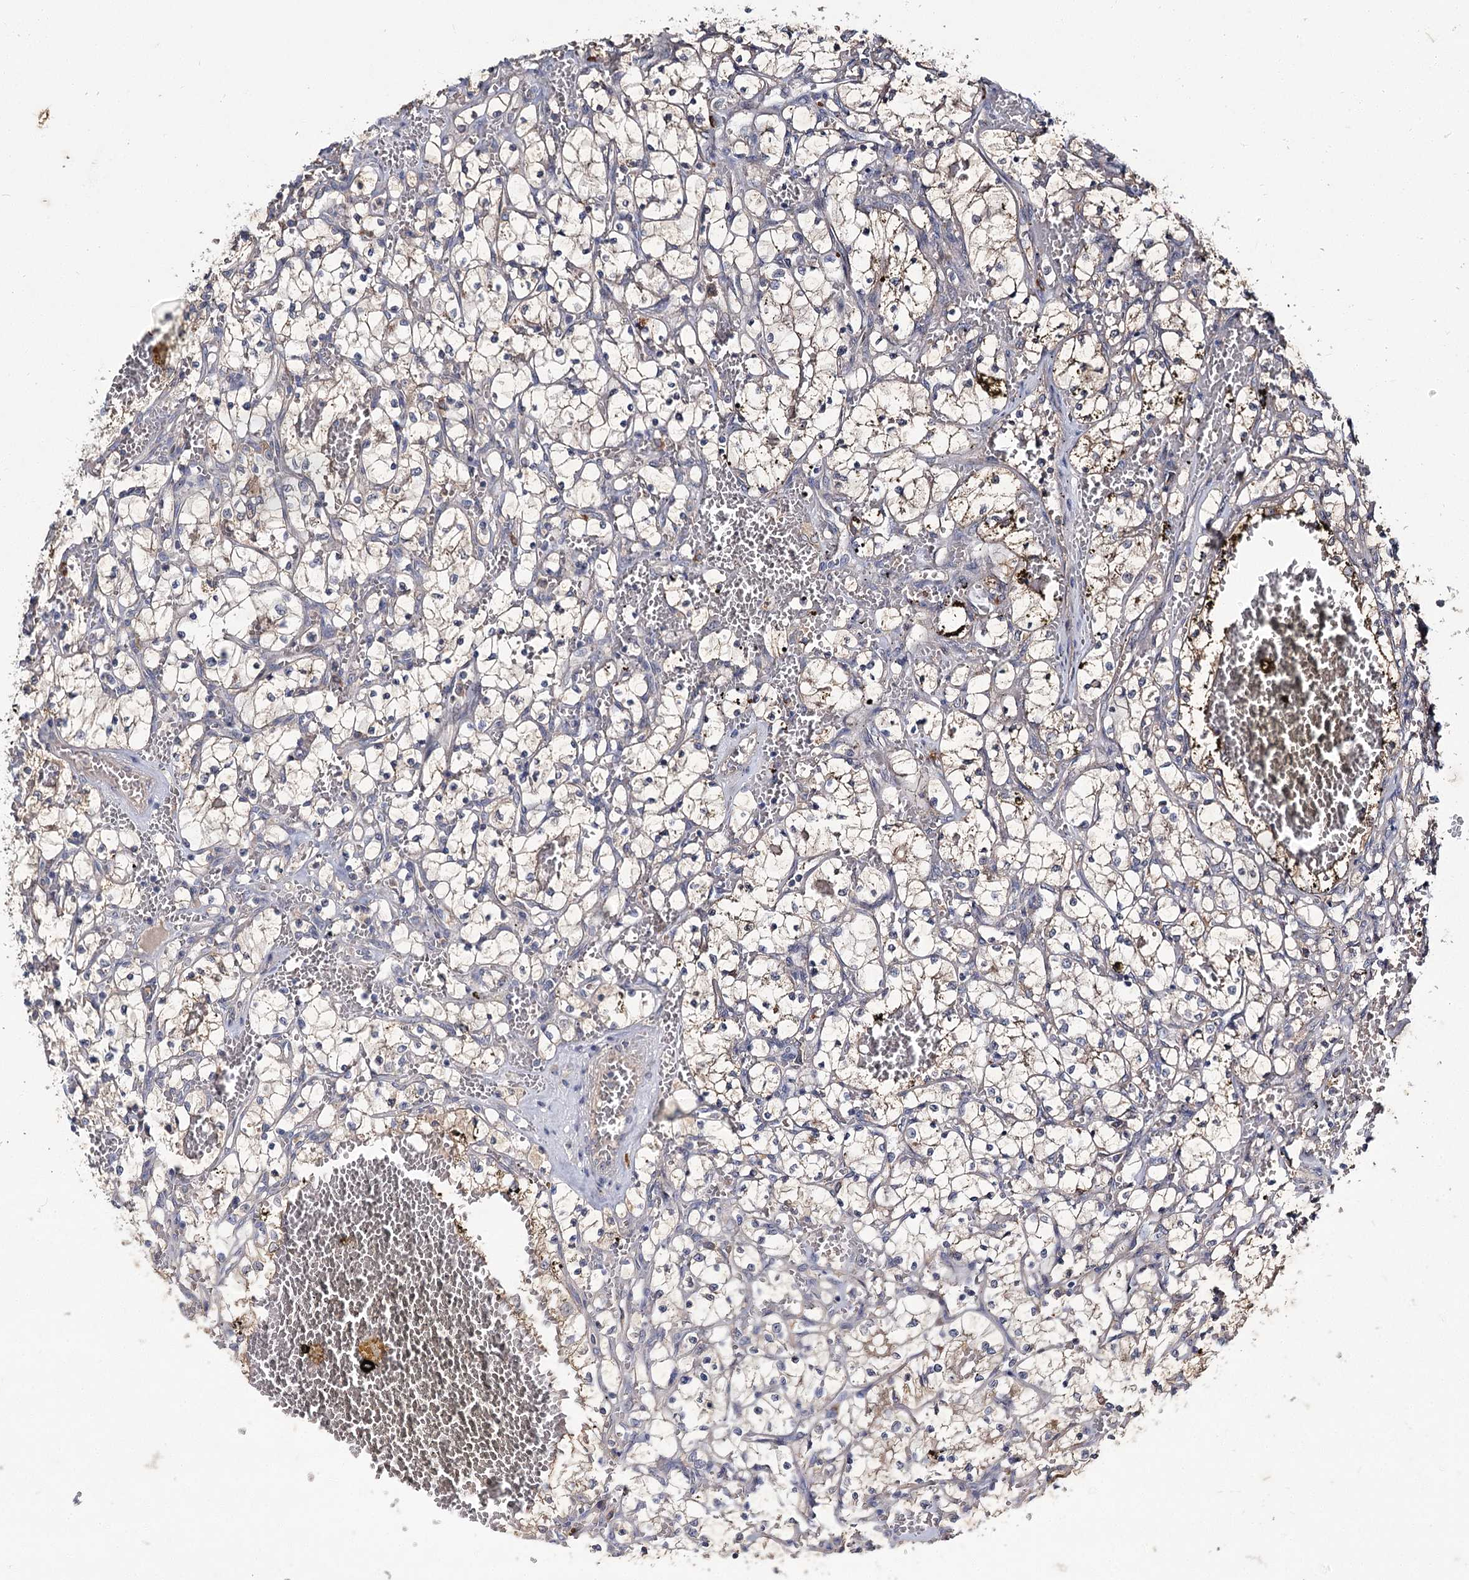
{"staining": {"intensity": "moderate", "quantity": "<25%", "location": "cytoplasmic/membranous"}, "tissue": "renal cancer", "cell_type": "Tumor cells", "image_type": "cancer", "snomed": [{"axis": "morphology", "description": "Adenocarcinoma, NOS"}, {"axis": "topography", "description": "Kidney"}], "caption": "Immunohistochemical staining of human adenocarcinoma (renal) demonstrates low levels of moderate cytoplasmic/membranous protein expression in approximately <25% of tumor cells.", "gene": "MFN1", "patient": {"sex": "female", "age": 69}}